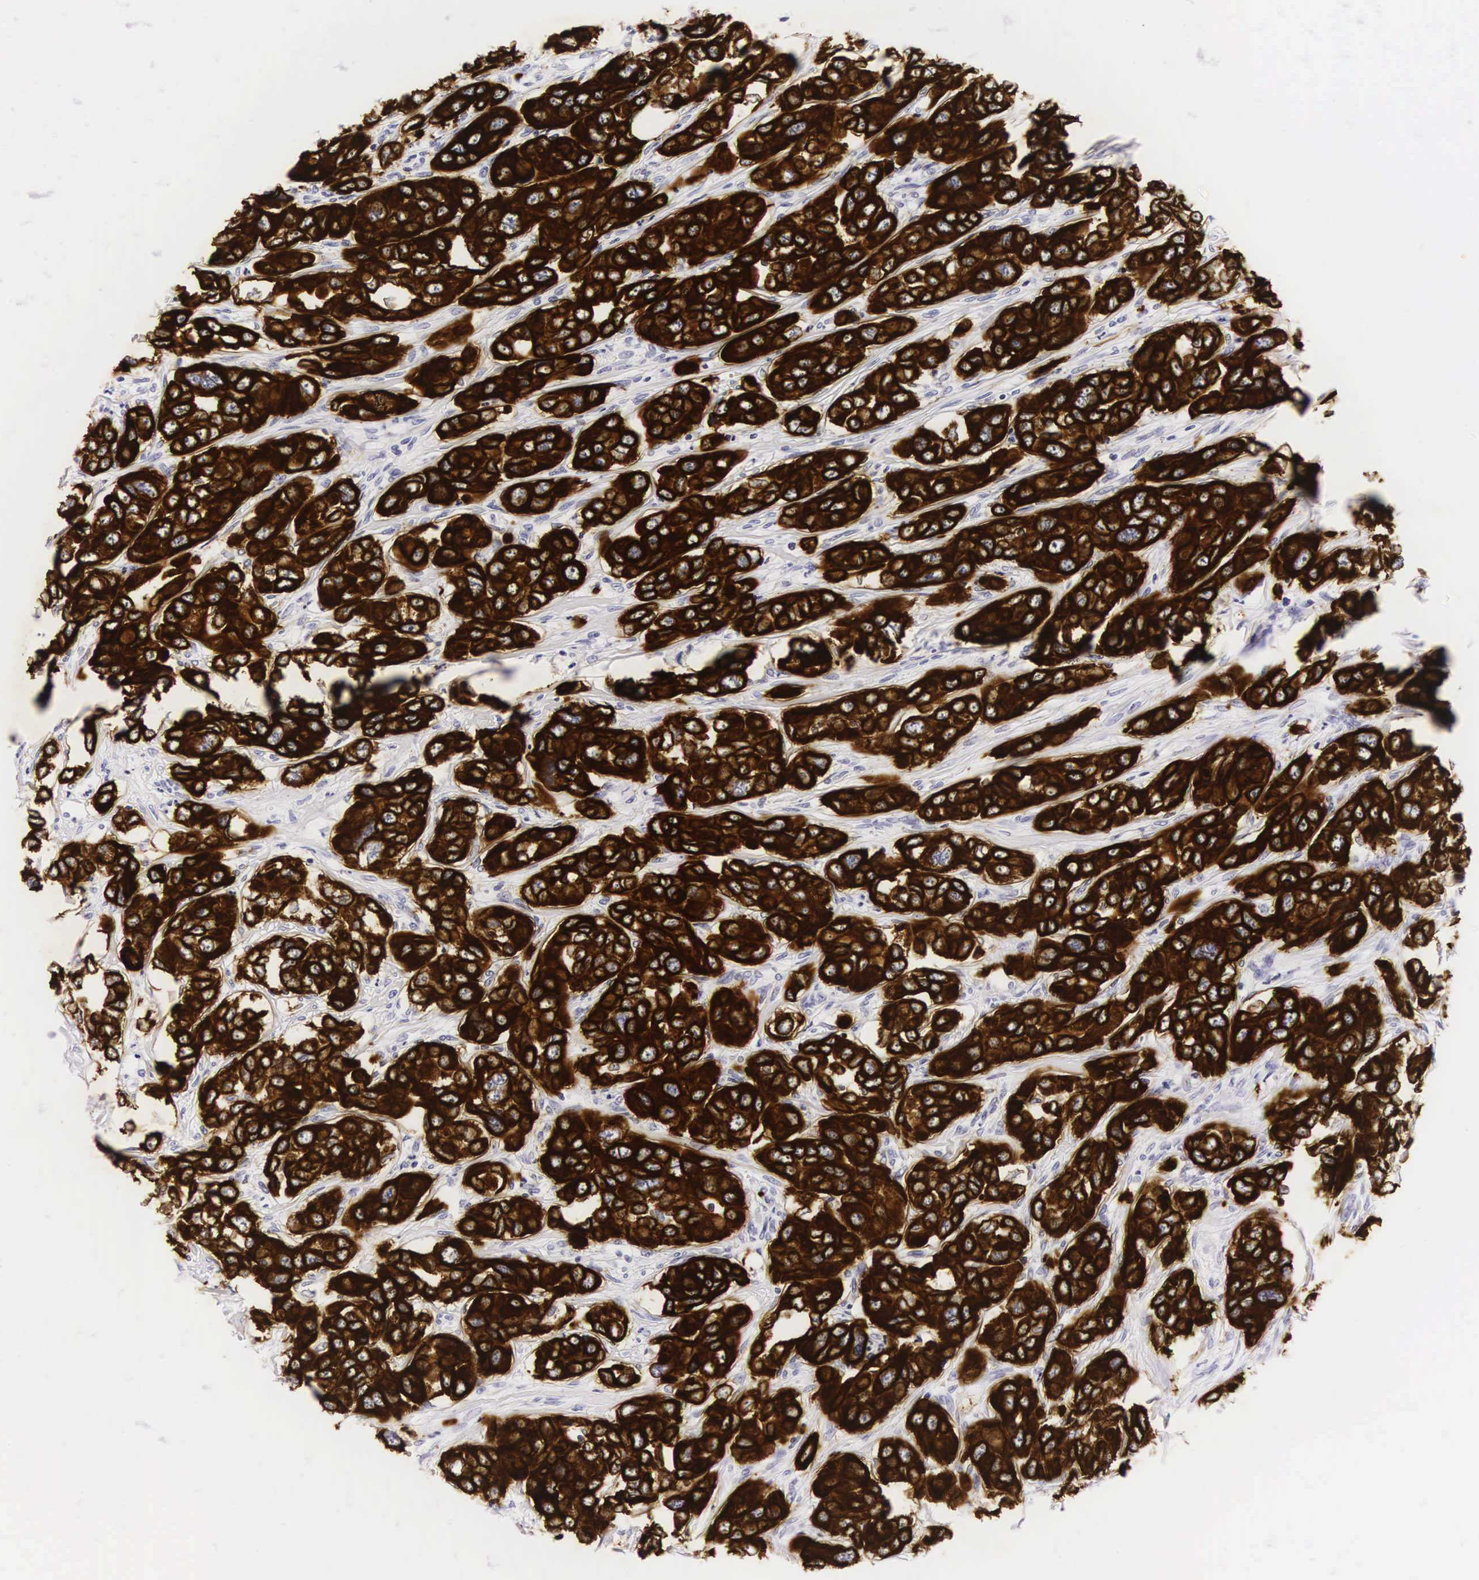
{"staining": {"intensity": "strong", "quantity": ">75%", "location": "cytoplasmic/membranous"}, "tissue": "urothelial cancer", "cell_type": "Tumor cells", "image_type": "cancer", "snomed": [{"axis": "morphology", "description": "Urothelial carcinoma, High grade"}, {"axis": "topography", "description": "Urinary bladder"}], "caption": "Strong cytoplasmic/membranous protein positivity is present in about >75% of tumor cells in high-grade urothelial carcinoma. (Stains: DAB (3,3'-diaminobenzidine) in brown, nuclei in blue, Microscopy: brightfield microscopy at high magnification).", "gene": "KRT18", "patient": {"sex": "male", "age": 73}}